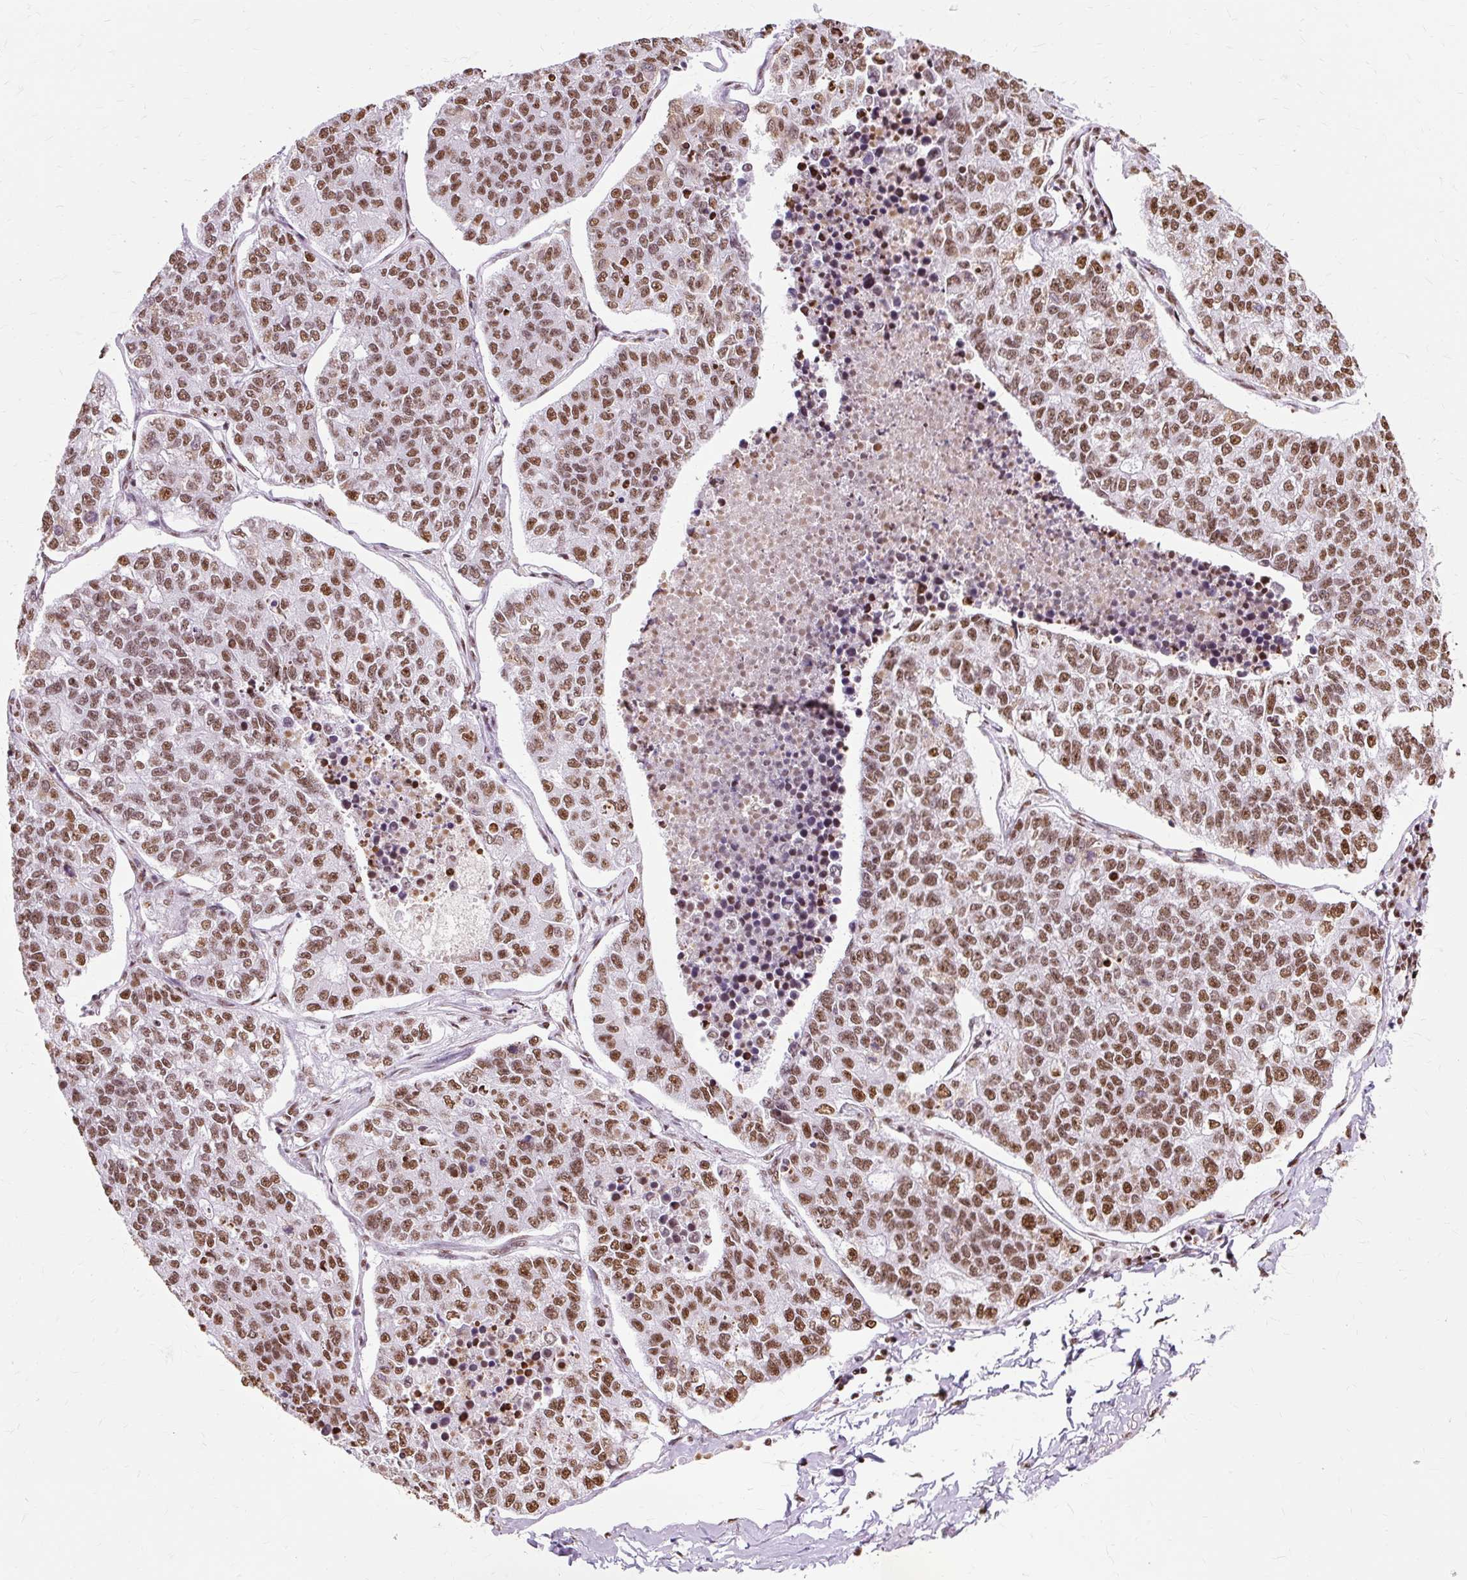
{"staining": {"intensity": "moderate", "quantity": ">75%", "location": "nuclear"}, "tissue": "lung cancer", "cell_type": "Tumor cells", "image_type": "cancer", "snomed": [{"axis": "morphology", "description": "Adenocarcinoma, NOS"}, {"axis": "topography", "description": "Lung"}], "caption": "Lung adenocarcinoma tissue exhibits moderate nuclear expression in approximately >75% of tumor cells", "gene": "XRCC6", "patient": {"sex": "male", "age": 49}}